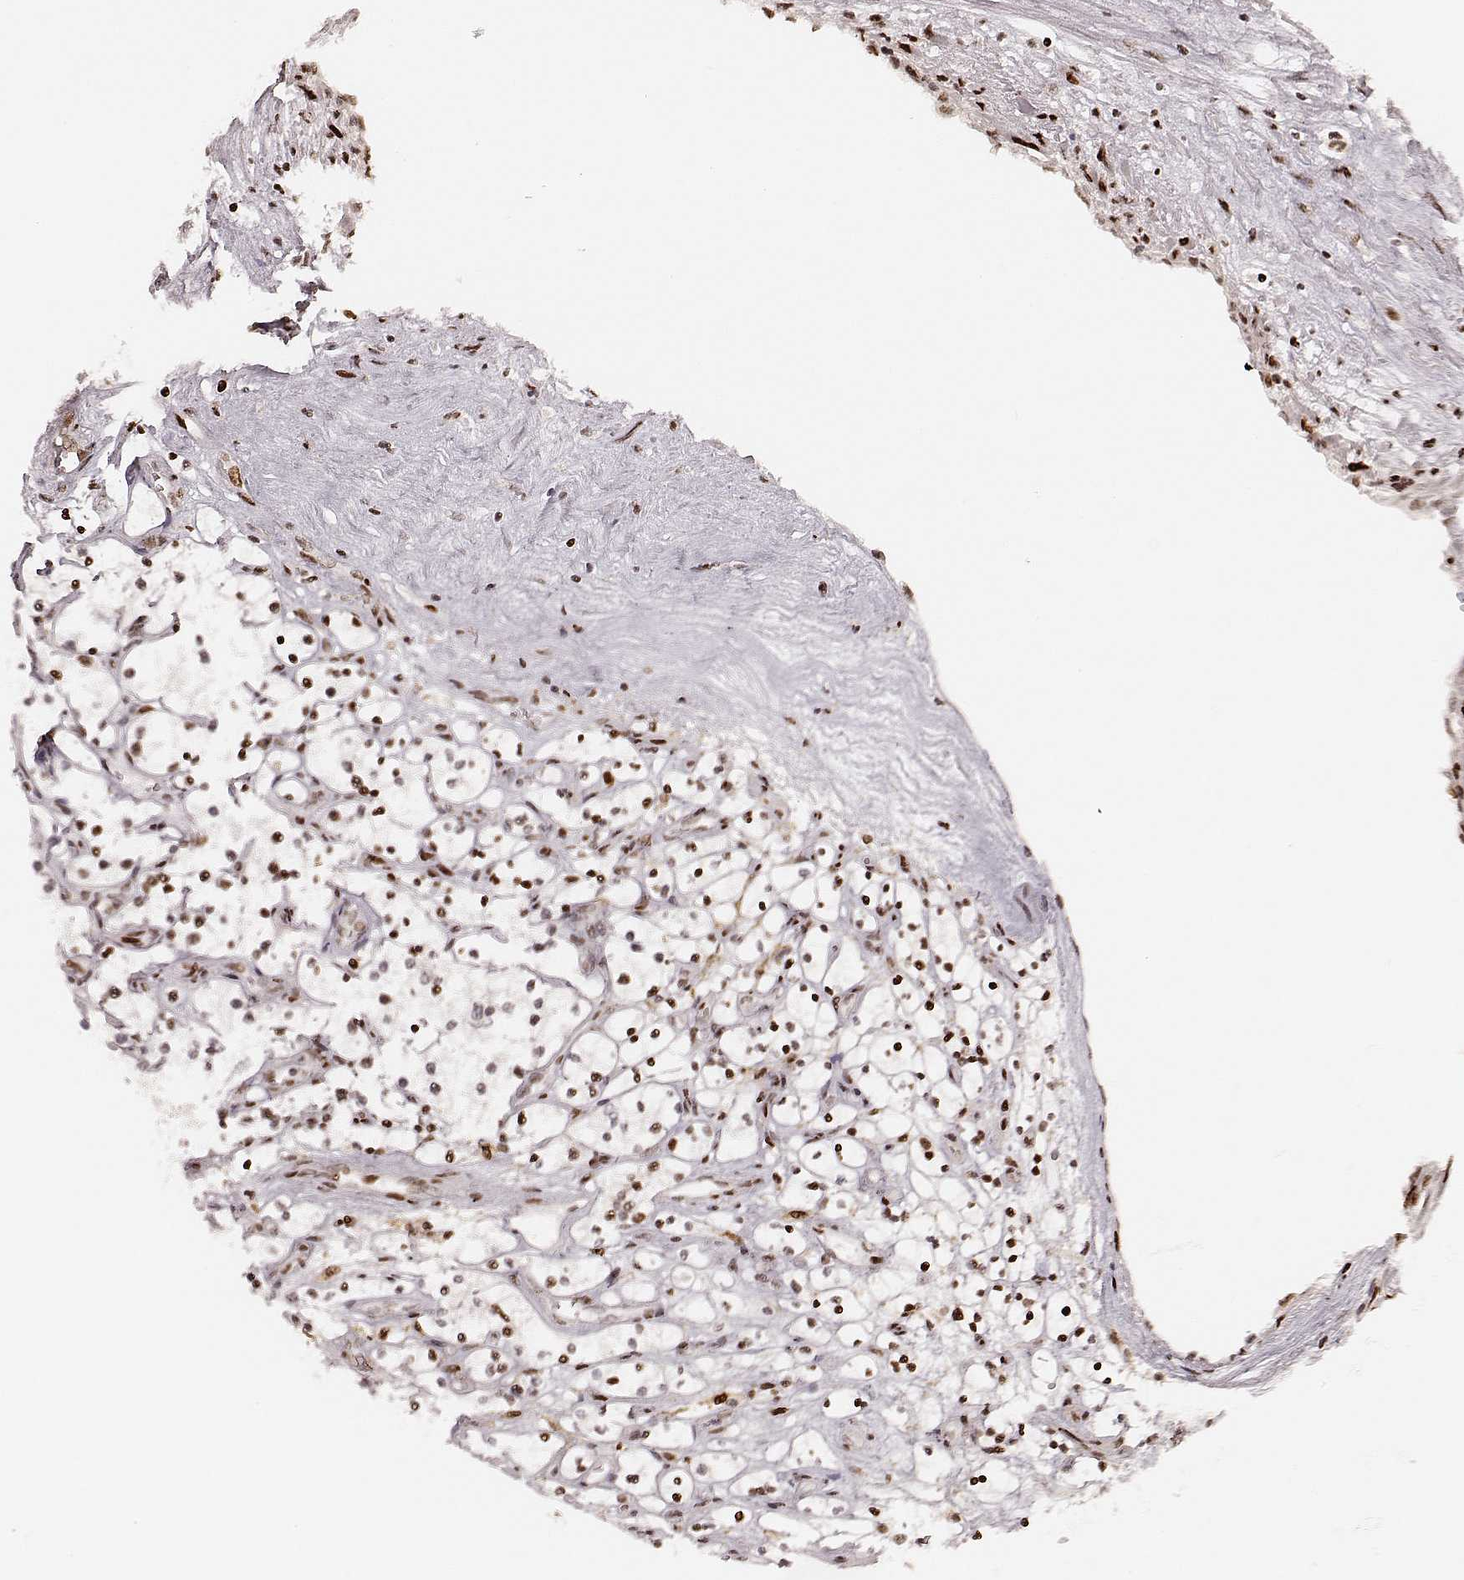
{"staining": {"intensity": "strong", "quantity": ">75%", "location": "nuclear"}, "tissue": "renal cancer", "cell_type": "Tumor cells", "image_type": "cancer", "snomed": [{"axis": "morphology", "description": "Adenocarcinoma, NOS"}, {"axis": "topography", "description": "Kidney"}], "caption": "Protein staining shows strong nuclear positivity in about >75% of tumor cells in renal cancer (adenocarcinoma). (Stains: DAB (3,3'-diaminobenzidine) in brown, nuclei in blue, Microscopy: brightfield microscopy at high magnification).", "gene": "HNRNPC", "patient": {"sex": "female", "age": 69}}